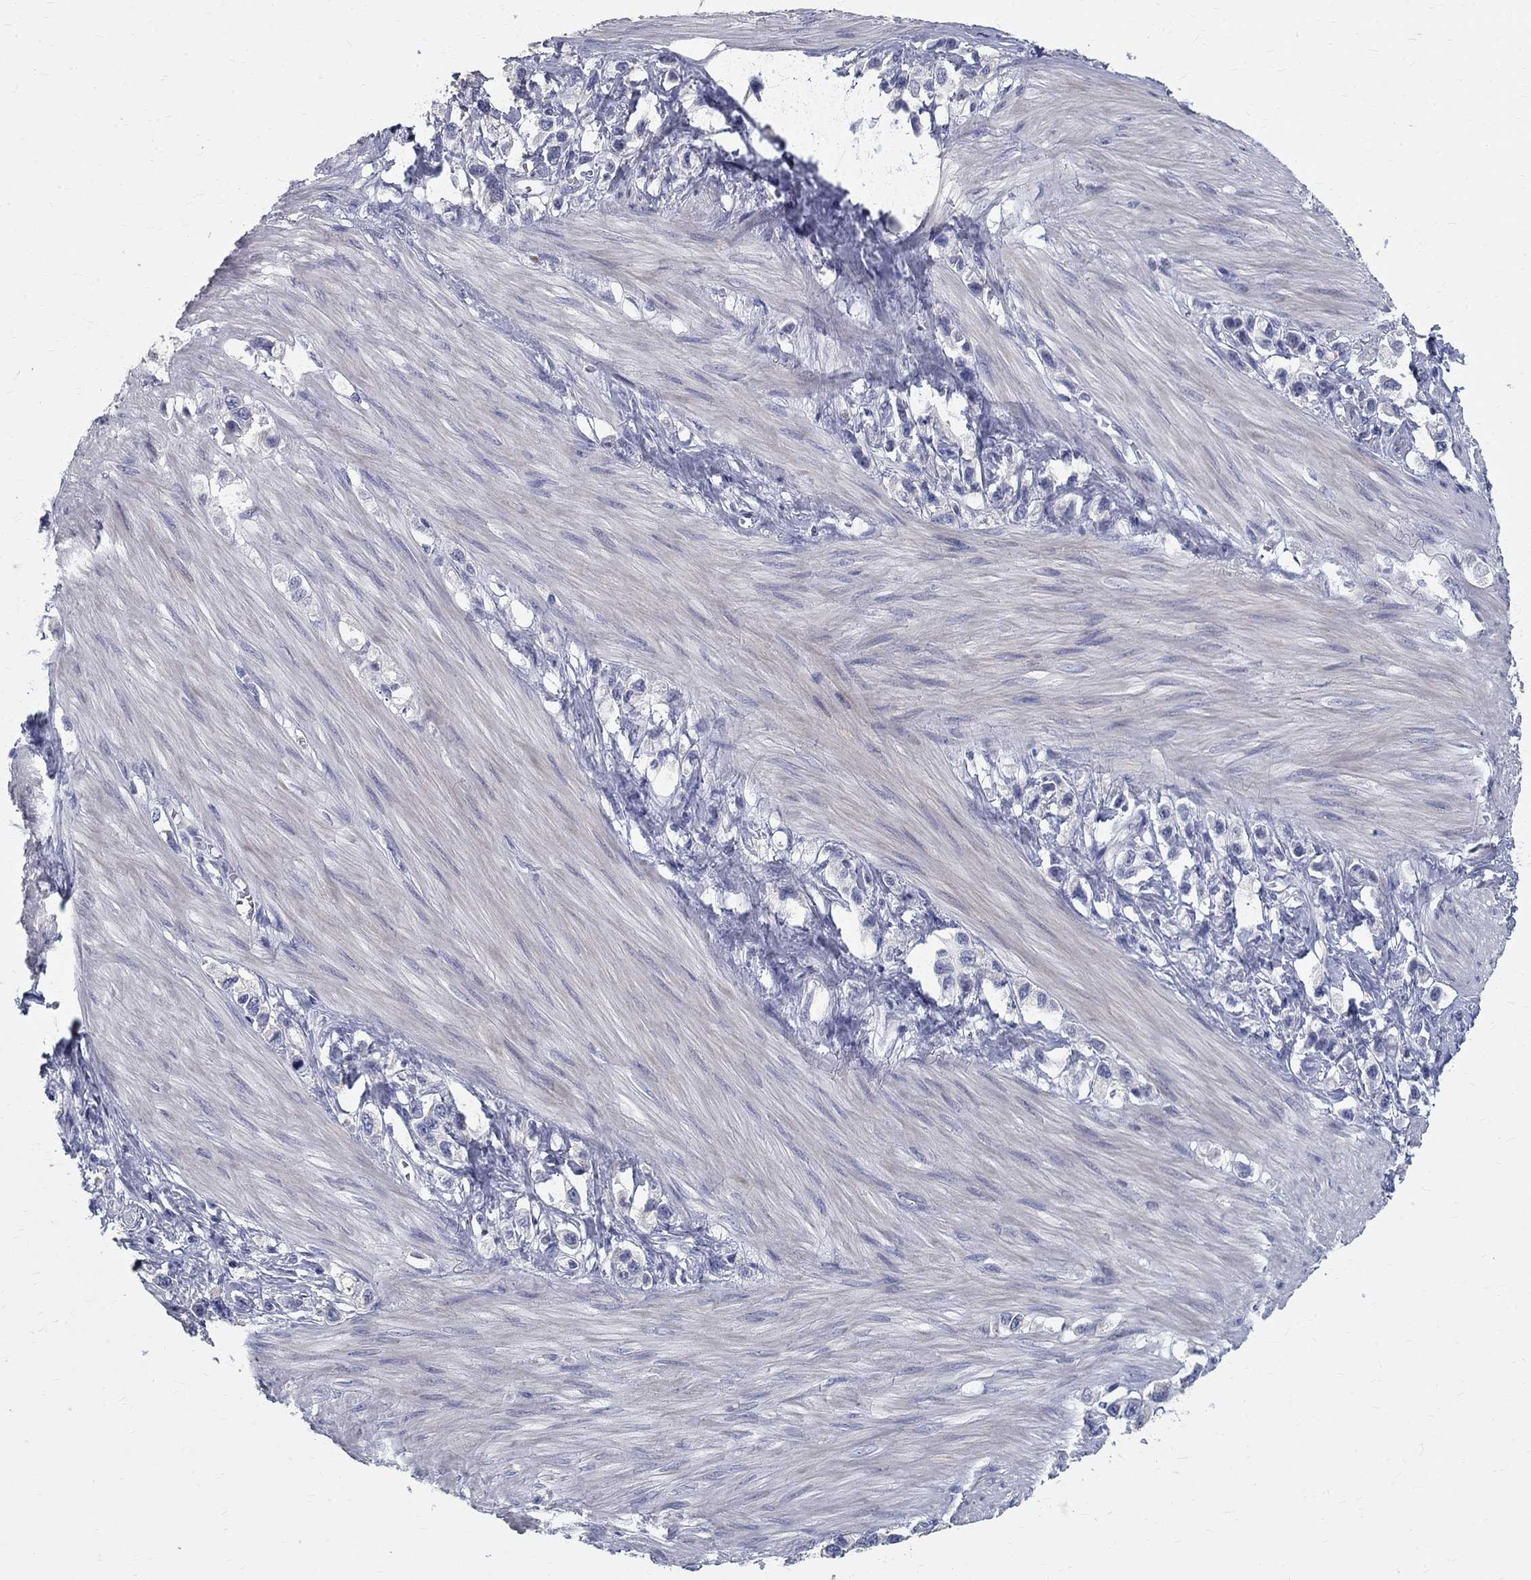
{"staining": {"intensity": "negative", "quantity": "none", "location": "none"}, "tissue": "stomach cancer", "cell_type": "Tumor cells", "image_type": "cancer", "snomed": [{"axis": "morphology", "description": "Normal tissue, NOS"}, {"axis": "morphology", "description": "Adenocarcinoma, NOS"}, {"axis": "morphology", "description": "Adenocarcinoma, High grade"}, {"axis": "topography", "description": "Stomach, upper"}, {"axis": "topography", "description": "Stomach"}], "caption": "Tumor cells show no significant expression in adenocarcinoma (high-grade) (stomach).", "gene": "TGM4", "patient": {"sex": "female", "age": 65}}